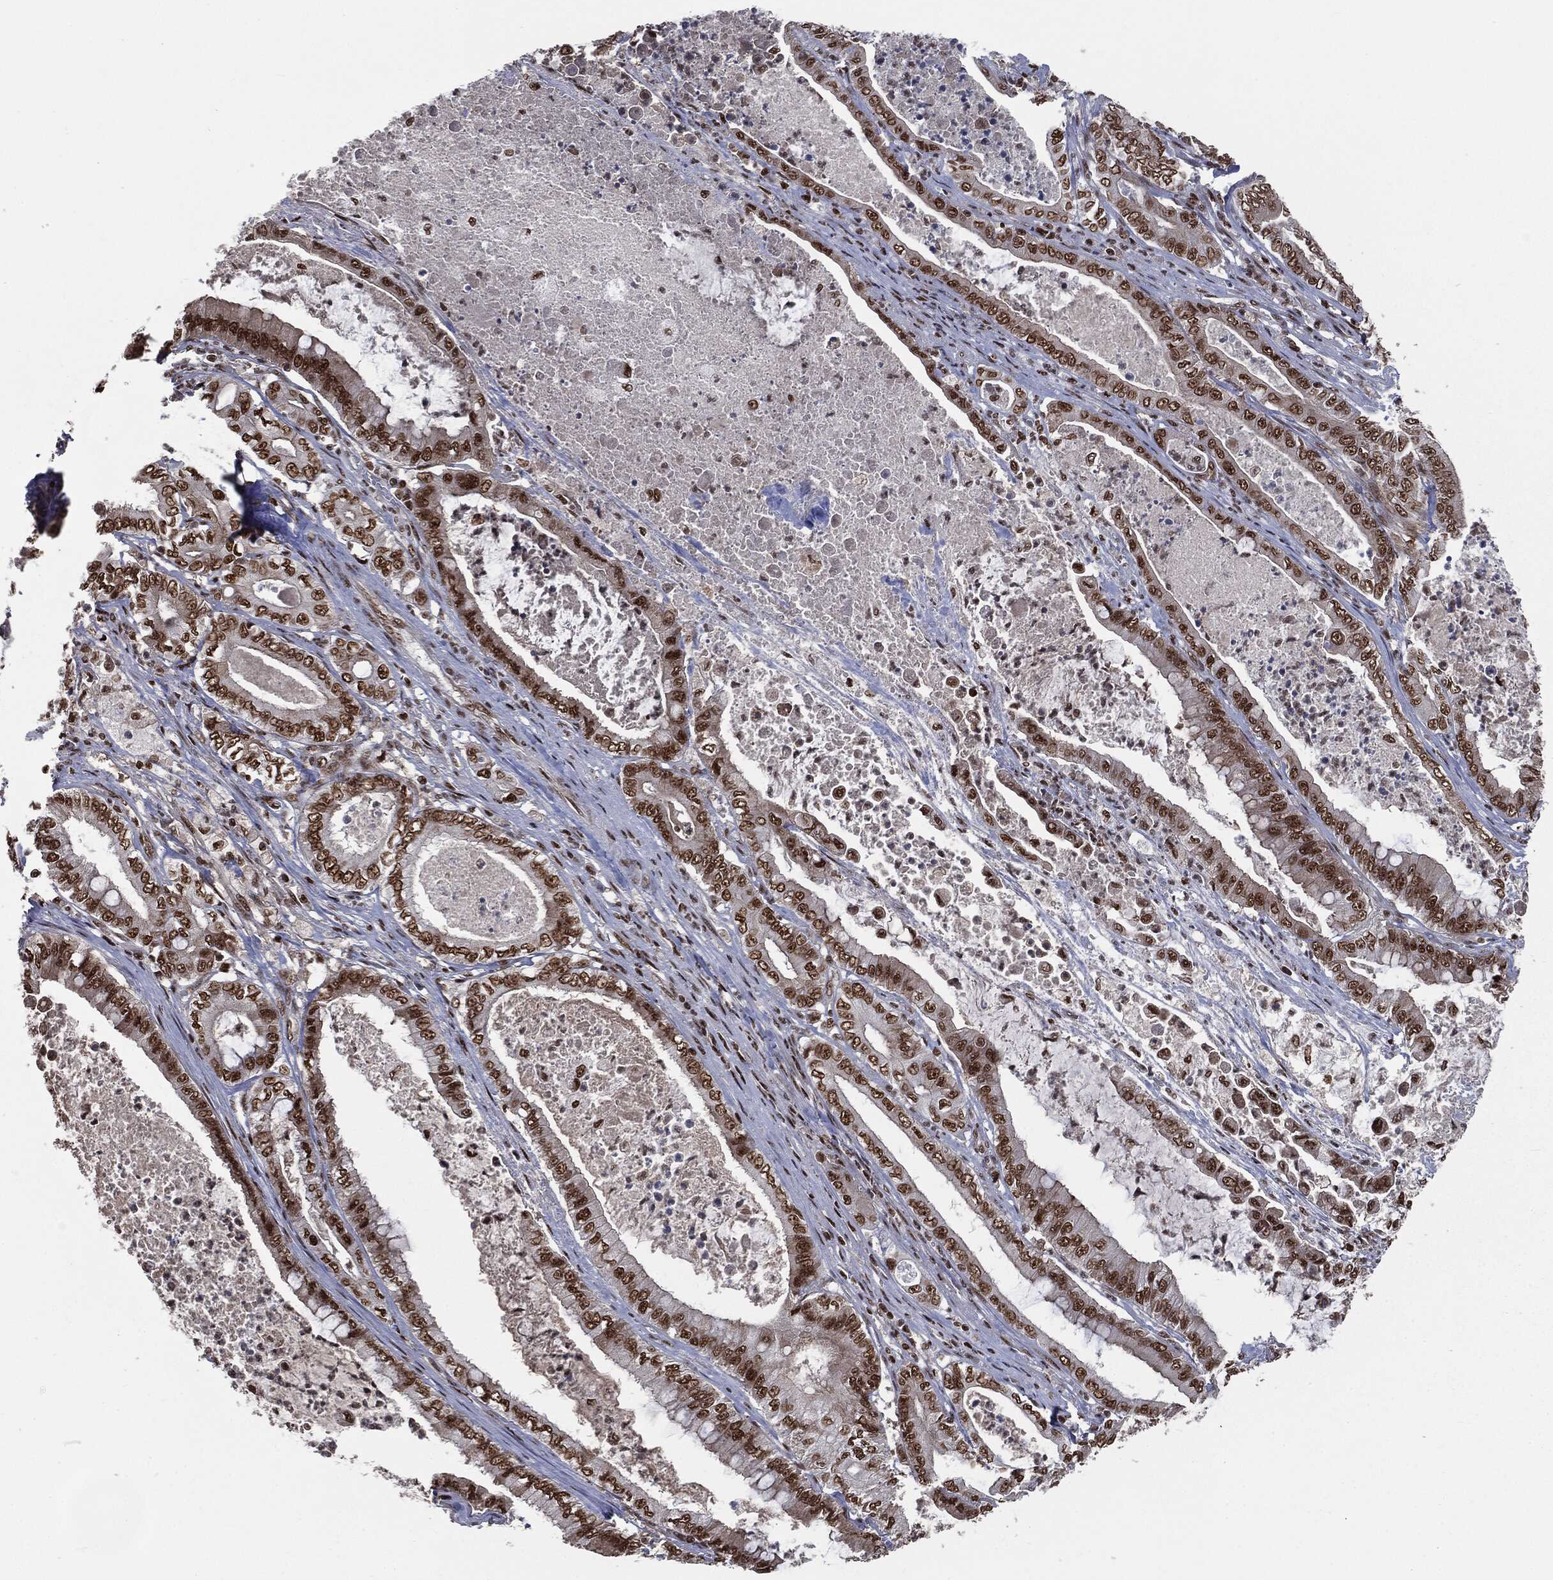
{"staining": {"intensity": "strong", "quantity": ">75%", "location": "nuclear"}, "tissue": "pancreatic cancer", "cell_type": "Tumor cells", "image_type": "cancer", "snomed": [{"axis": "morphology", "description": "Adenocarcinoma, NOS"}, {"axis": "topography", "description": "Pancreas"}], "caption": "Immunohistochemical staining of adenocarcinoma (pancreatic) reveals strong nuclear protein positivity in about >75% of tumor cells.", "gene": "DPH2", "patient": {"sex": "male", "age": 71}}